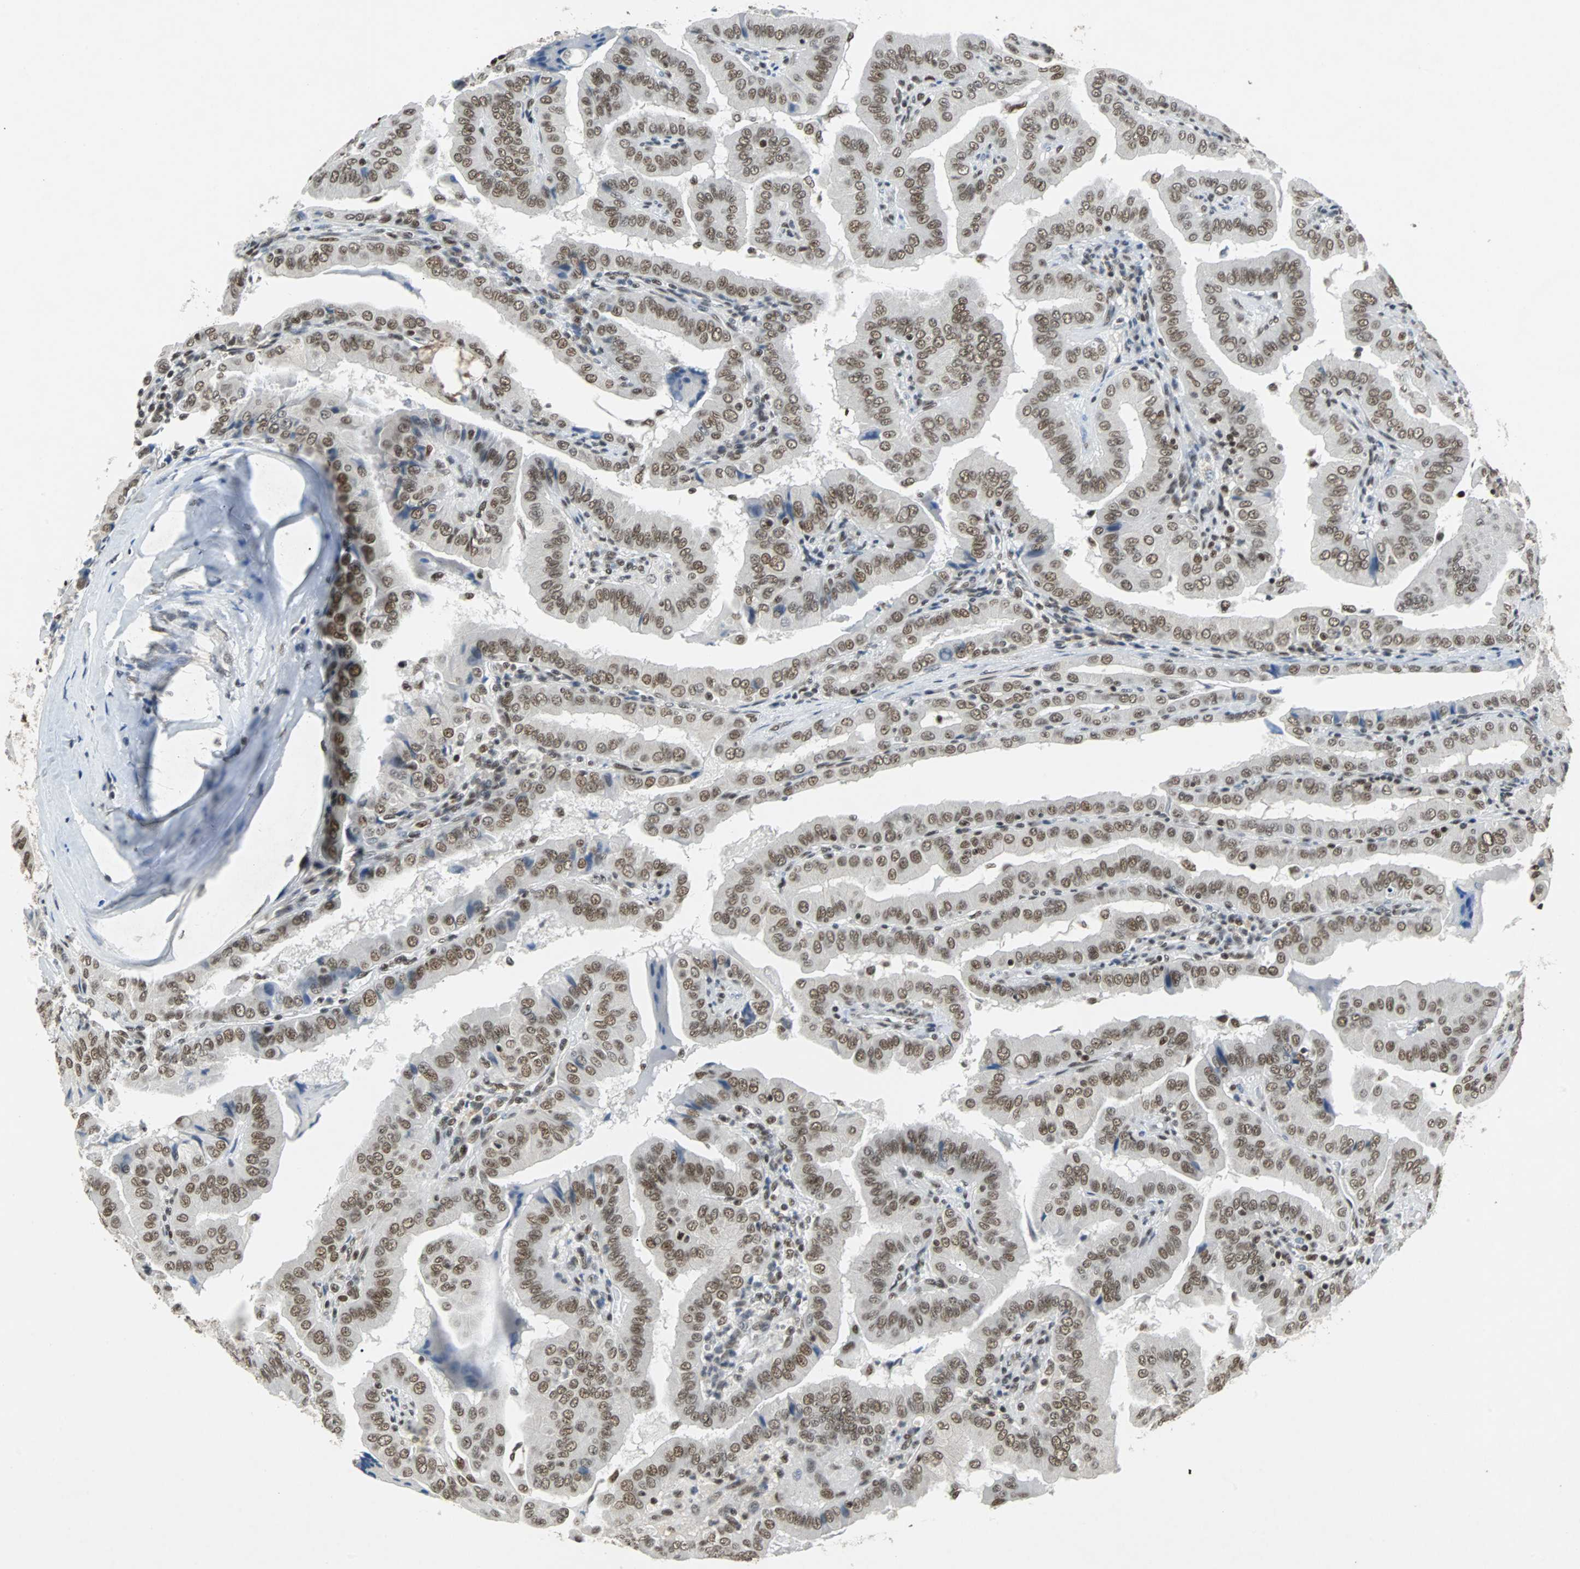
{"staining": {"intensity": "moderate", "quantity": ">75%", "location": "nuclear"}, "tissue": "thyroid cancer", "cell_type": "Tumor cells", "image_type": "cancer", "snomed": [{"axis": "morphology", "description": "Papillary adenocarcinoma, NOS"}, {"axis": "topography", "description": "Thyroid gland"}], "caption": "Papillary adenocarcinoma (thyroid) tissue reveals moderate nuclear positivity in approximately >75% of tumor cells", "gene": "GATAD2A", "patient": {"sex": "male", "age": 33}}